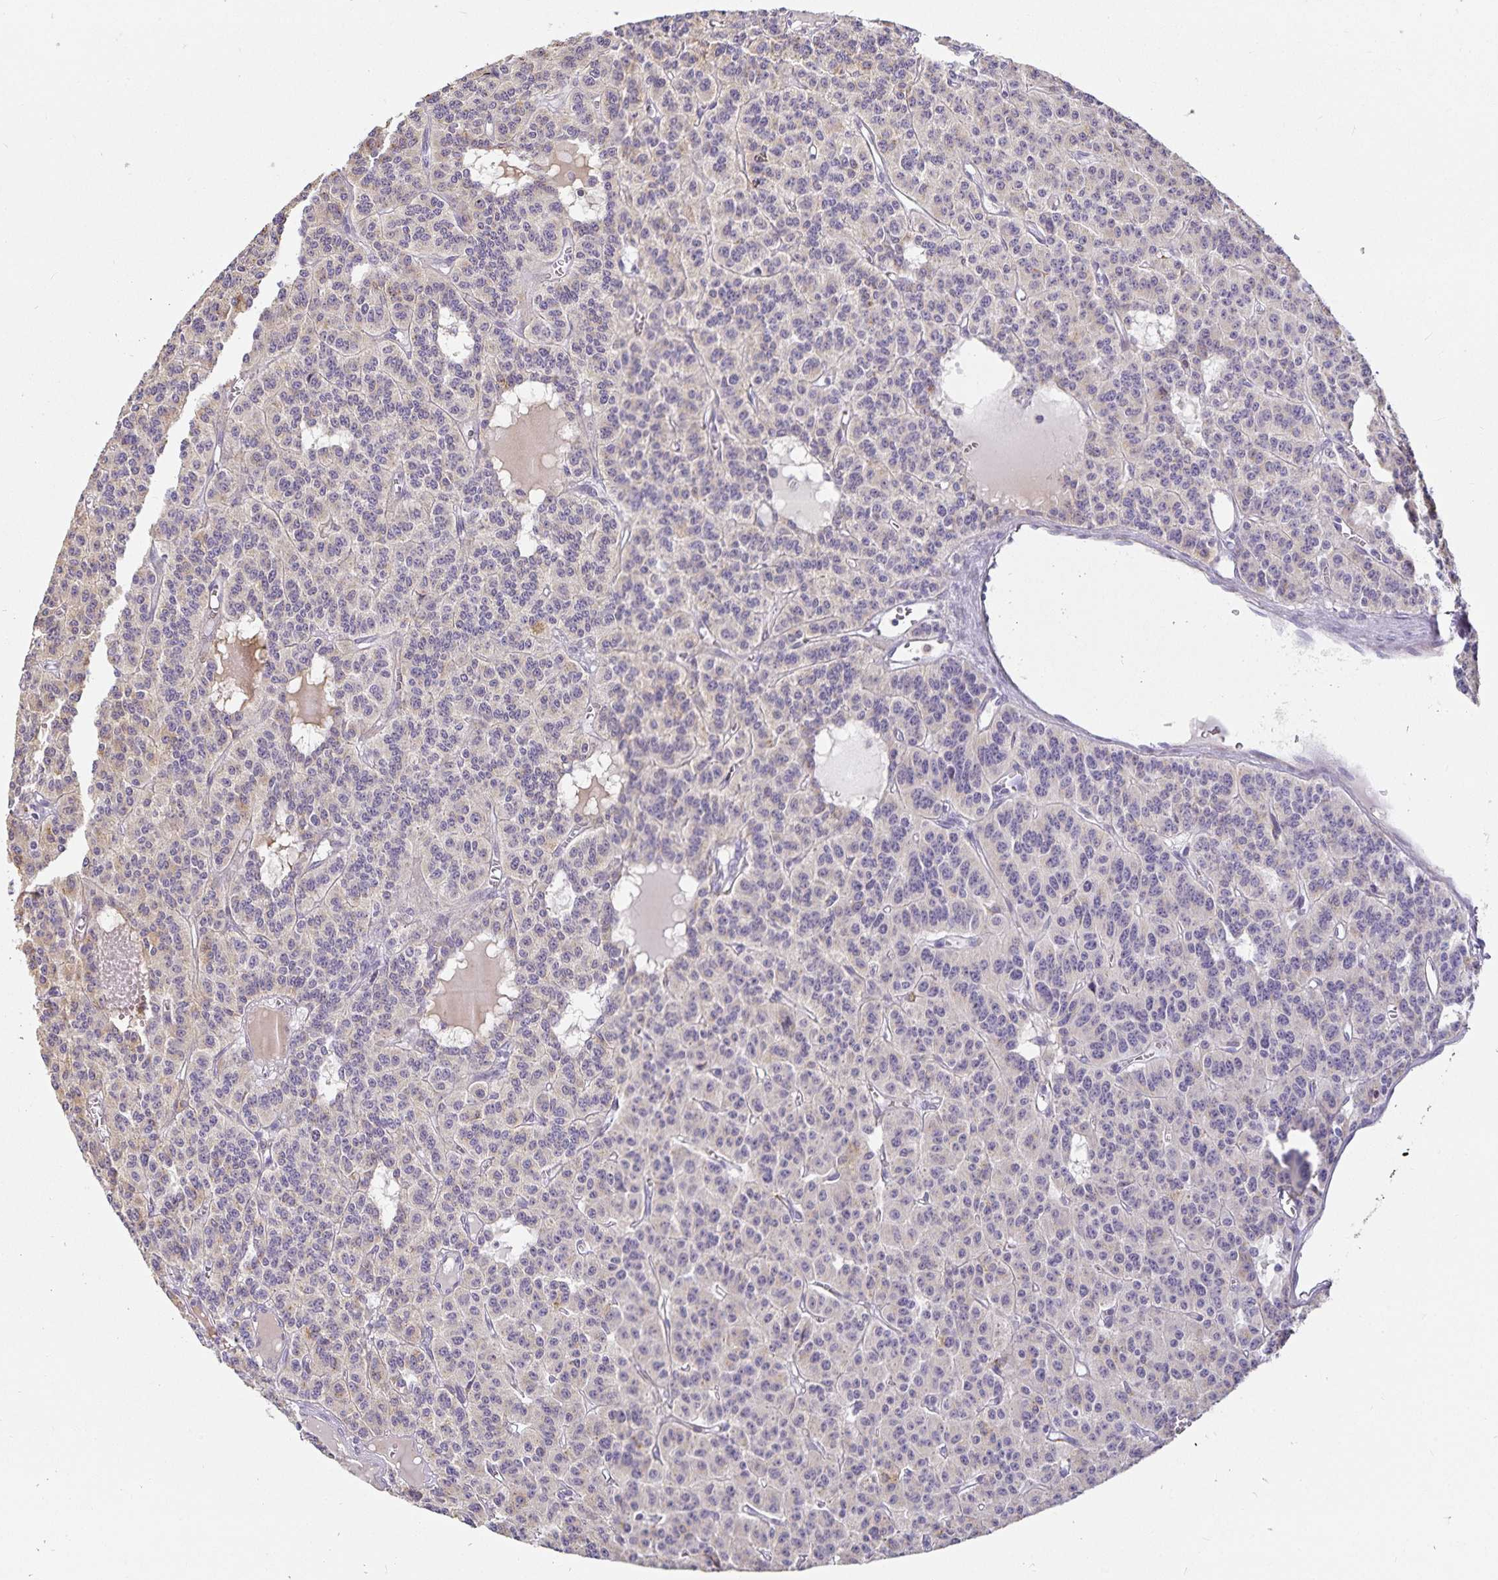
{"staining": {"intensity": "weak", "quantity": "<25%", "location": "cytoplasmic/membranous"}, "tissue": "carcinoid", "cell_type": "Tumor cells", "image_type": "cancer", "snomed": [{"axis": "morphology", "description": "Carcinoid, malignant, NOS"}, {"axis": "topography", "description": "Lung"}], "caption": "This image is of carcinoid (malignant) stained with immunohistochemistry to label a protein in brown with the nuclei are counter-stained blue. There is no staining in tumor cells.", "gene": "GP2", "patient": {"sex": "female", "age": 71}}